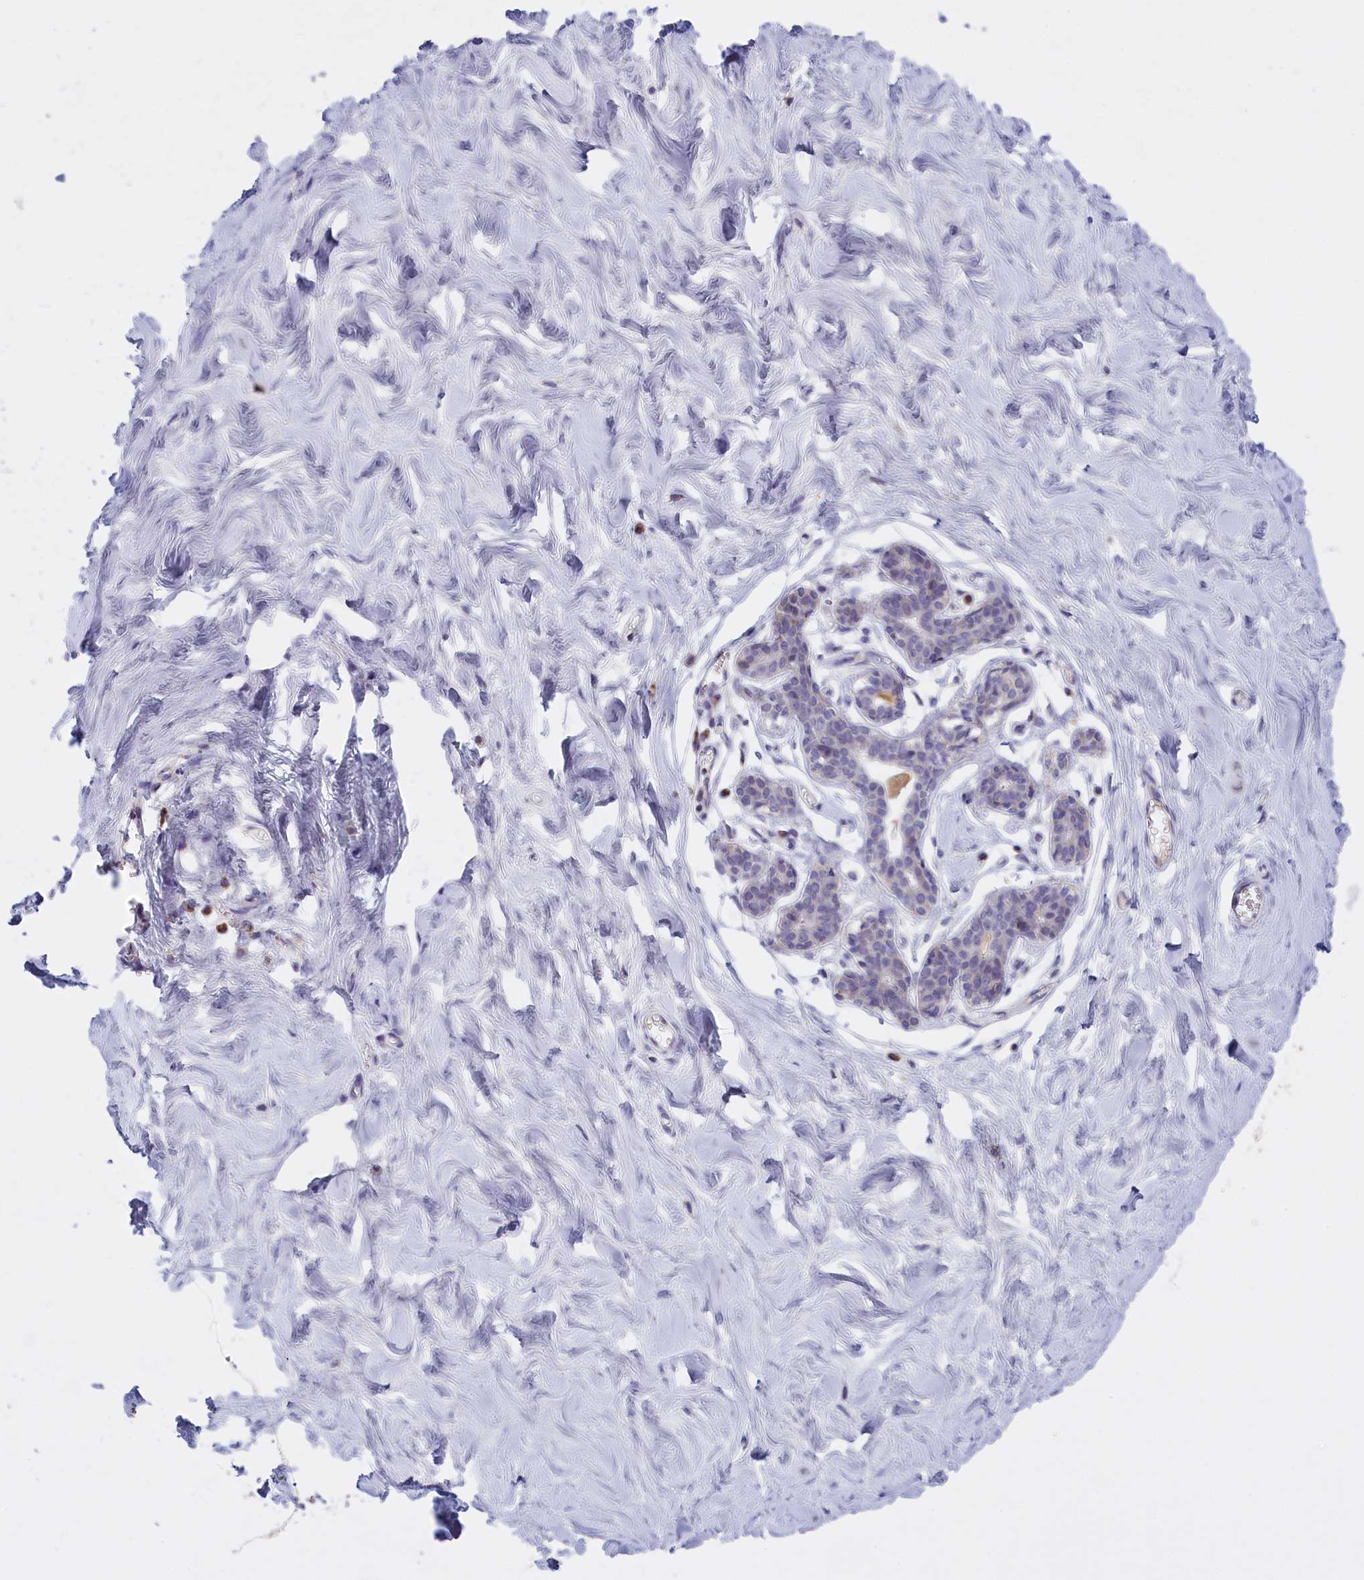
{"staining": {"intensity": "negative", "quantity": "none", "location": "none"}, "tissue": "breast", "cell_type": "Adipocytes", "image_type": "normal", "snomed": [{"axis": "morphology", "description": "Normal tissue, NOS"}, {"axis": "topography", "description": "Breast"}], "caption": "This image is of normal breast stained with IHC to label a protein in brown with the nuclei are counter-stained blue. There is no staining in adipocytes.", "gene": "FAM149B1", "patient": {"sex": "female", "age": 27}}